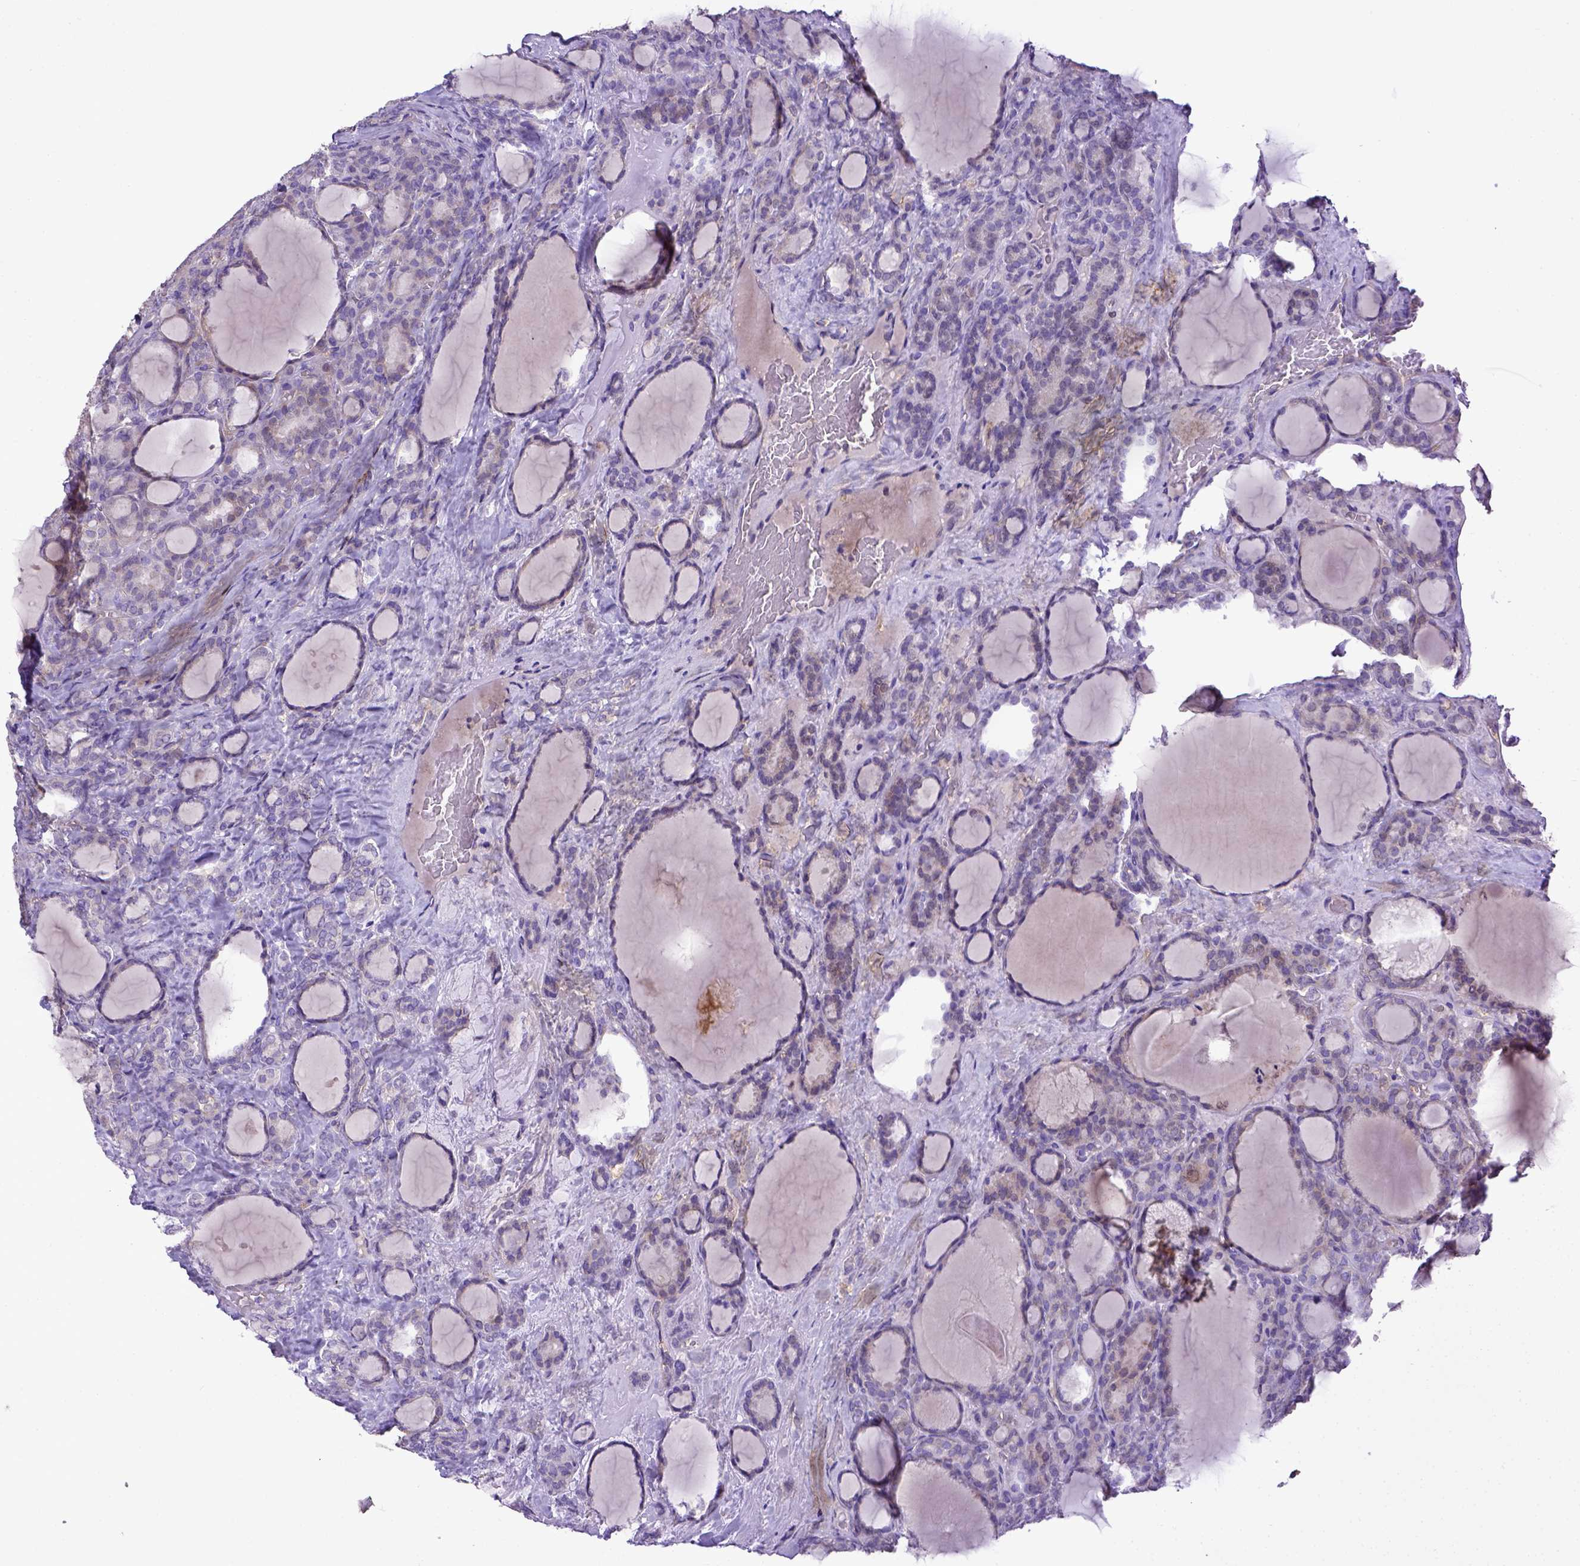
{"staining": {"intensity": "weak", "quantity": "25%-75%", "location": "cytoplasmic/membranous"}, "tissue": "thyroid cancer", "cell_type": "Tumor cells", "image_type": "cancer", "snomed": [{"axis": "morphology", "description": "Normal tissue, NOS"}, {"axis": "morphology", "description": "Follicular adenoma carcinoma, NOS"}, {"axis": "topography", "description": "Thyroid gland"}], "caption": "Protein staining of follicular adenoma carcinoma (thyroid) tissue demonstrates weak cytoplasmic/membranous expression in approximately 25%-75% of tumor cells.", "gene": "CD40", "patient": {"sex": "female", "age": 31}}